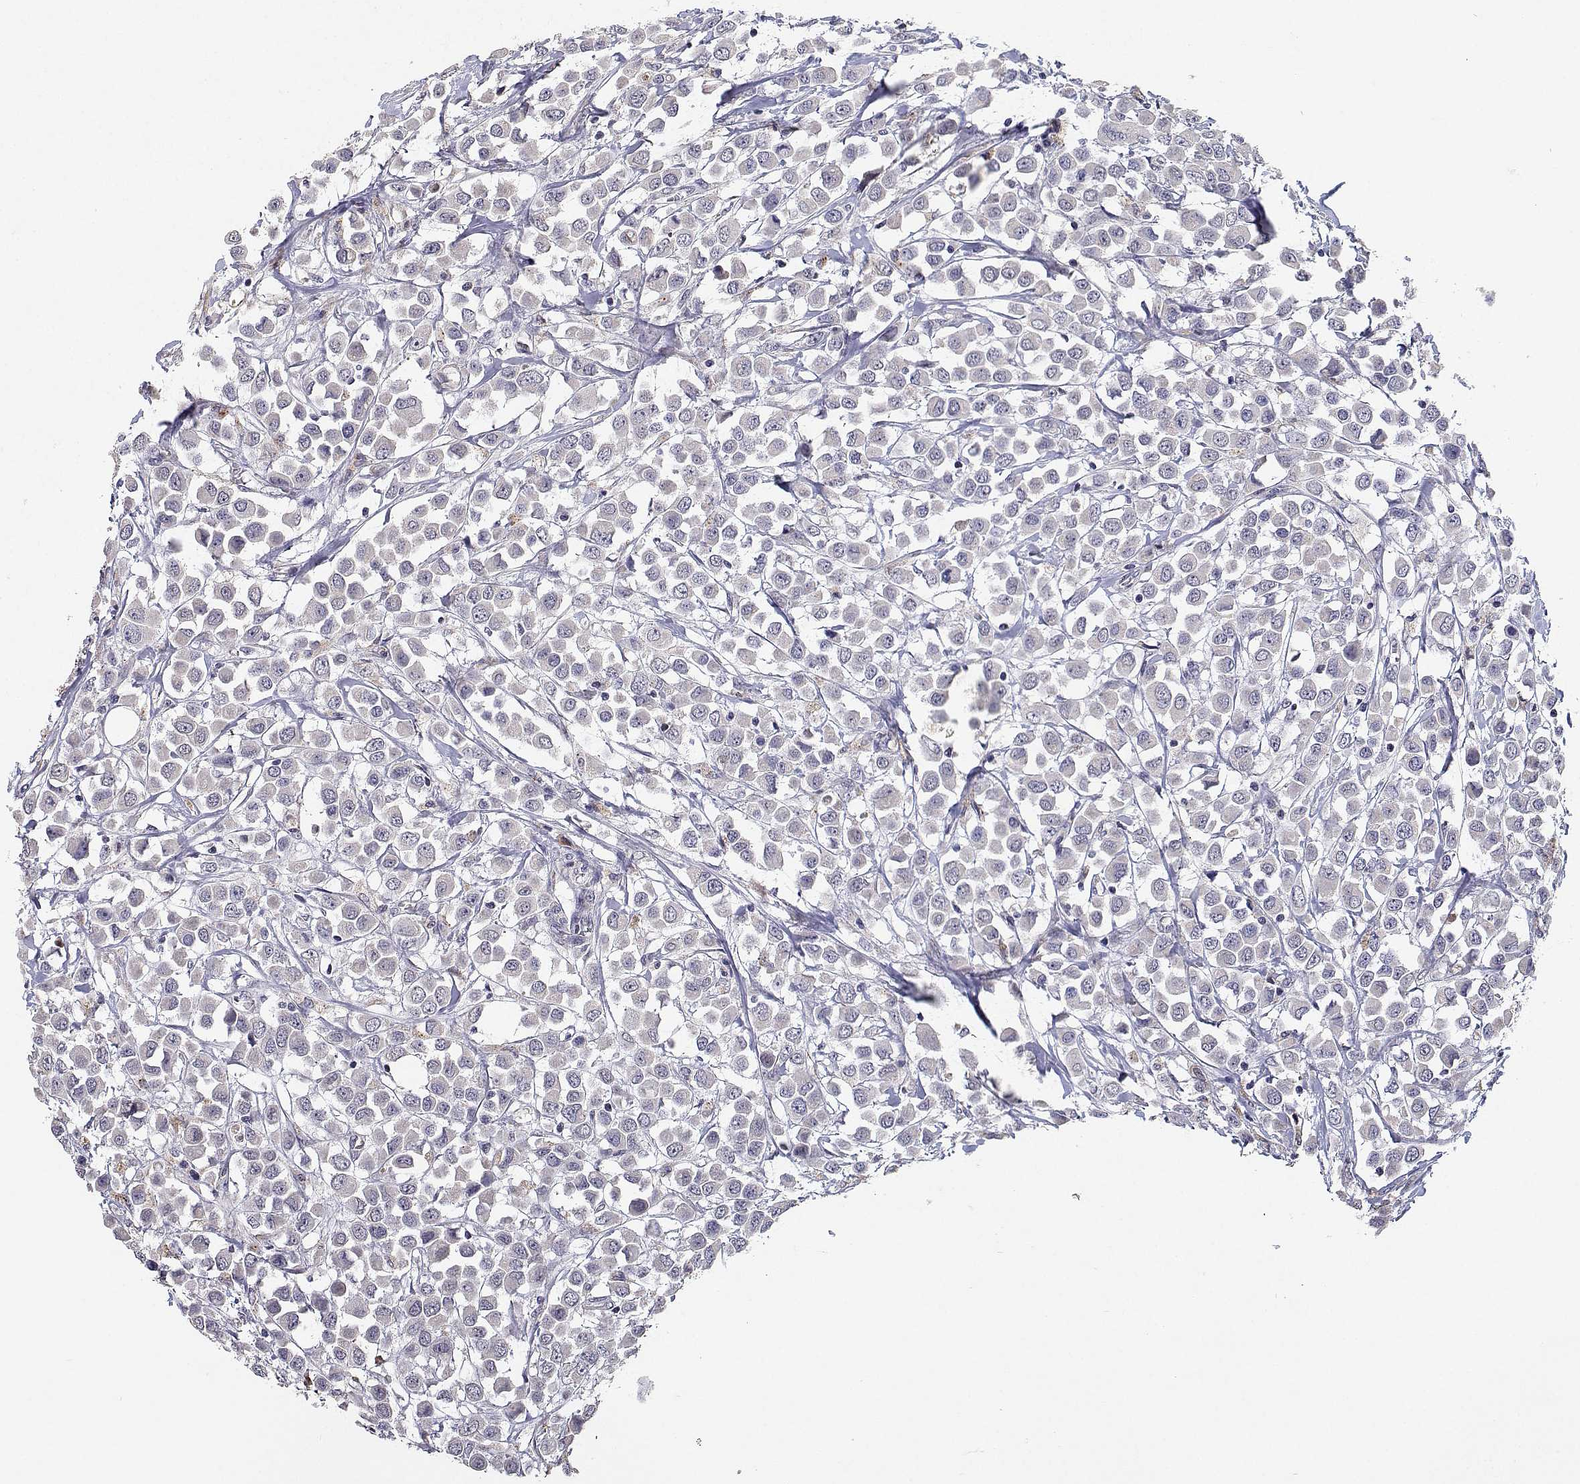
{"staining": {"intensity": "negative", "quantity": "none", "location": "none"}, "tissue": "breast cancer", "cell_type": "Tumor cells", "image_type": "cancer", "snomed": [{"axis": "morphology", "description": "Duct carcinoma"}, {"axis": "topography", "description": "Breast"}], "caption": "Tumor cells show no significant staining in breast intraductal carcinoma.", "gene": "RBPJL", "patient": {"sex": "female", "age": 61}}